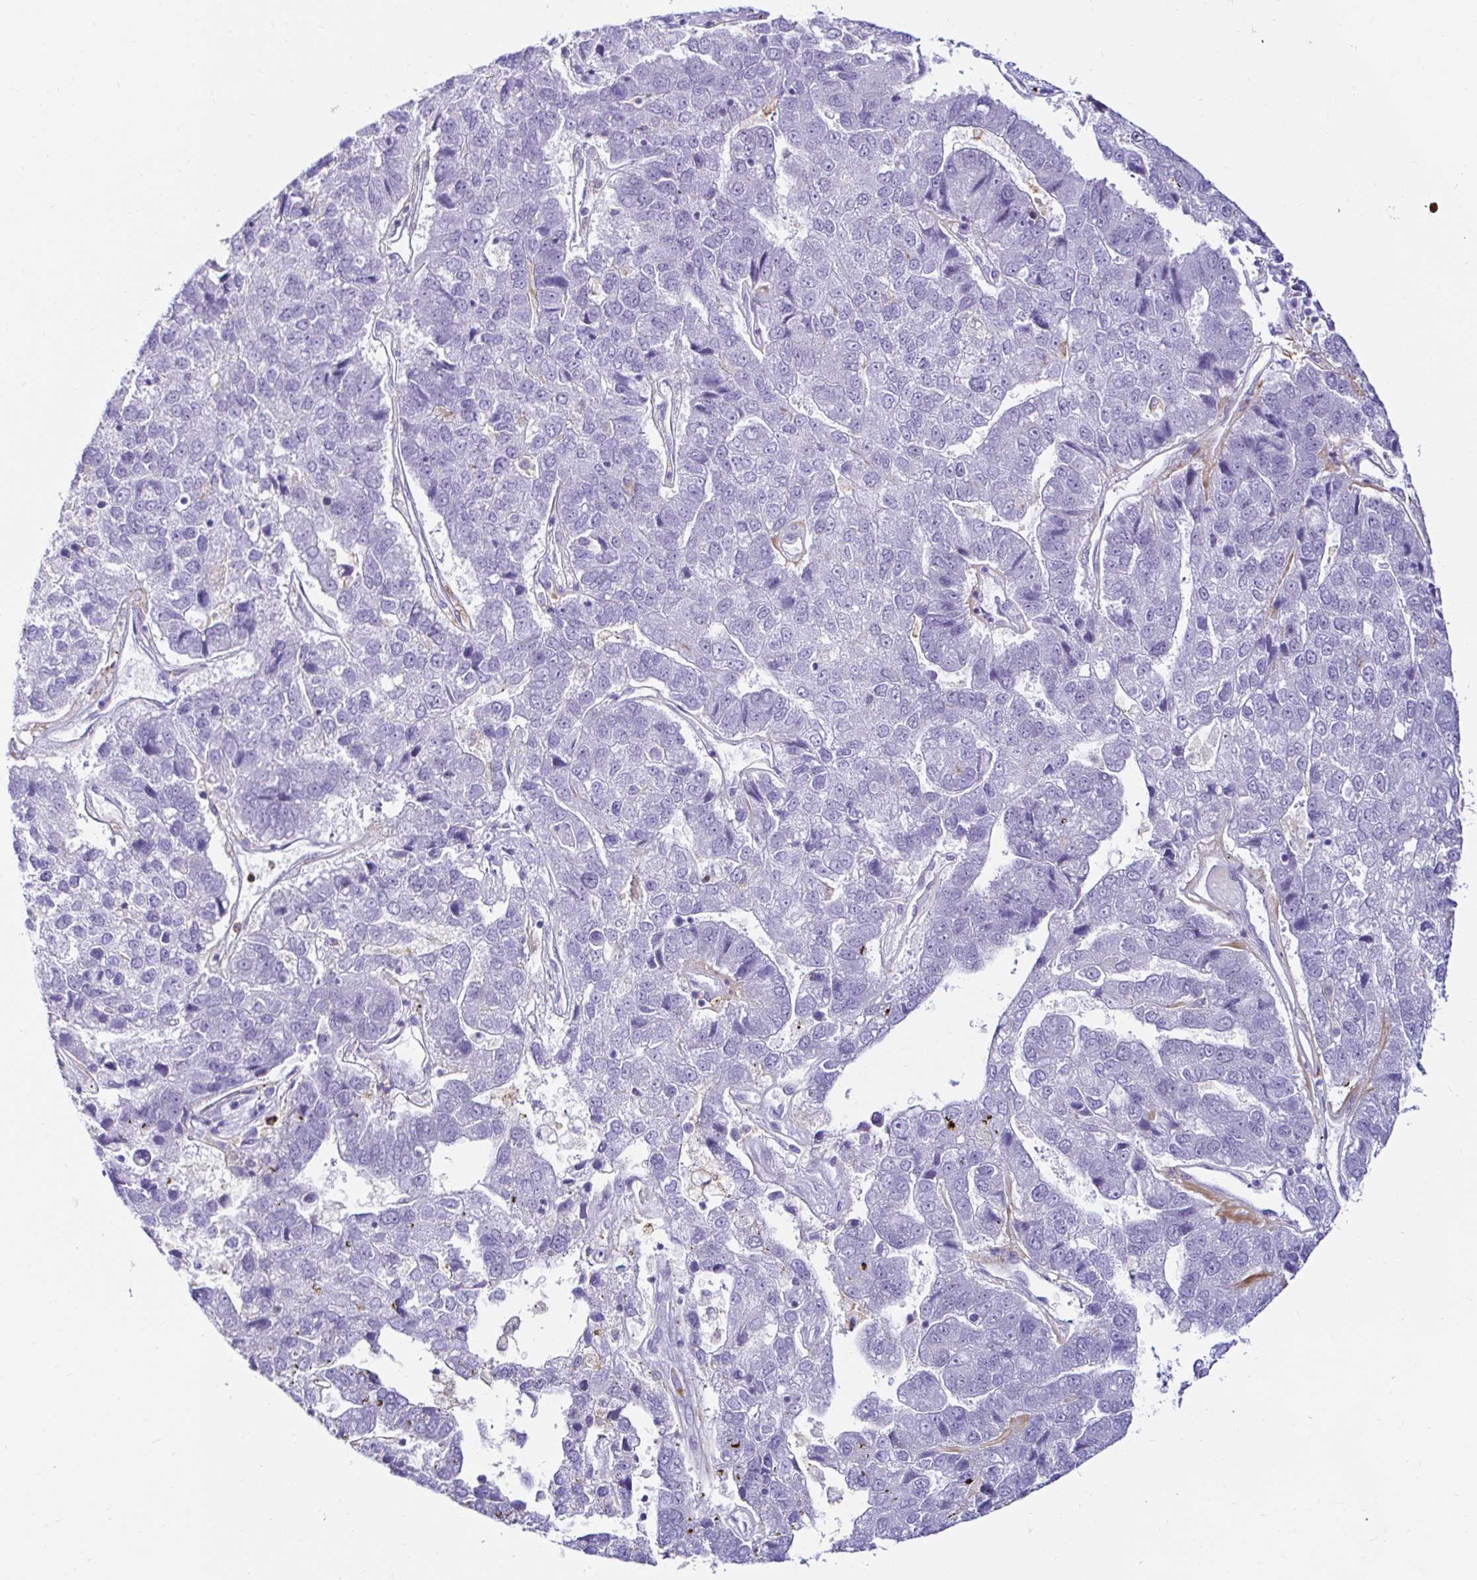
{"staining": {"intensity": "negative", "quantity": "none", "location": "none"}, "tissue": "pancreatic cancer", "cell_type": "Tumor cells", "image_type": "cancer", "snomed": [{"axis": "morphology", "description": "Adenocarcinoma, NOS"}, {"axis": "topography", "description": "Pancreas"}], "caption": "High power microscopy micrograph of an immunohistochemistry histopathology image of pancreatic adenocarcinoma, revealing no significant expression in tumor cells. (Stains: DAB (3,3'-diaminobenzidine) immunohistochemistry (IHC) with hematoxylin counter stain, Microscopy: brightfield microscopy at high magnification).", "gene": "CYBB", "patient": {"sex": "female", "age": 61}}